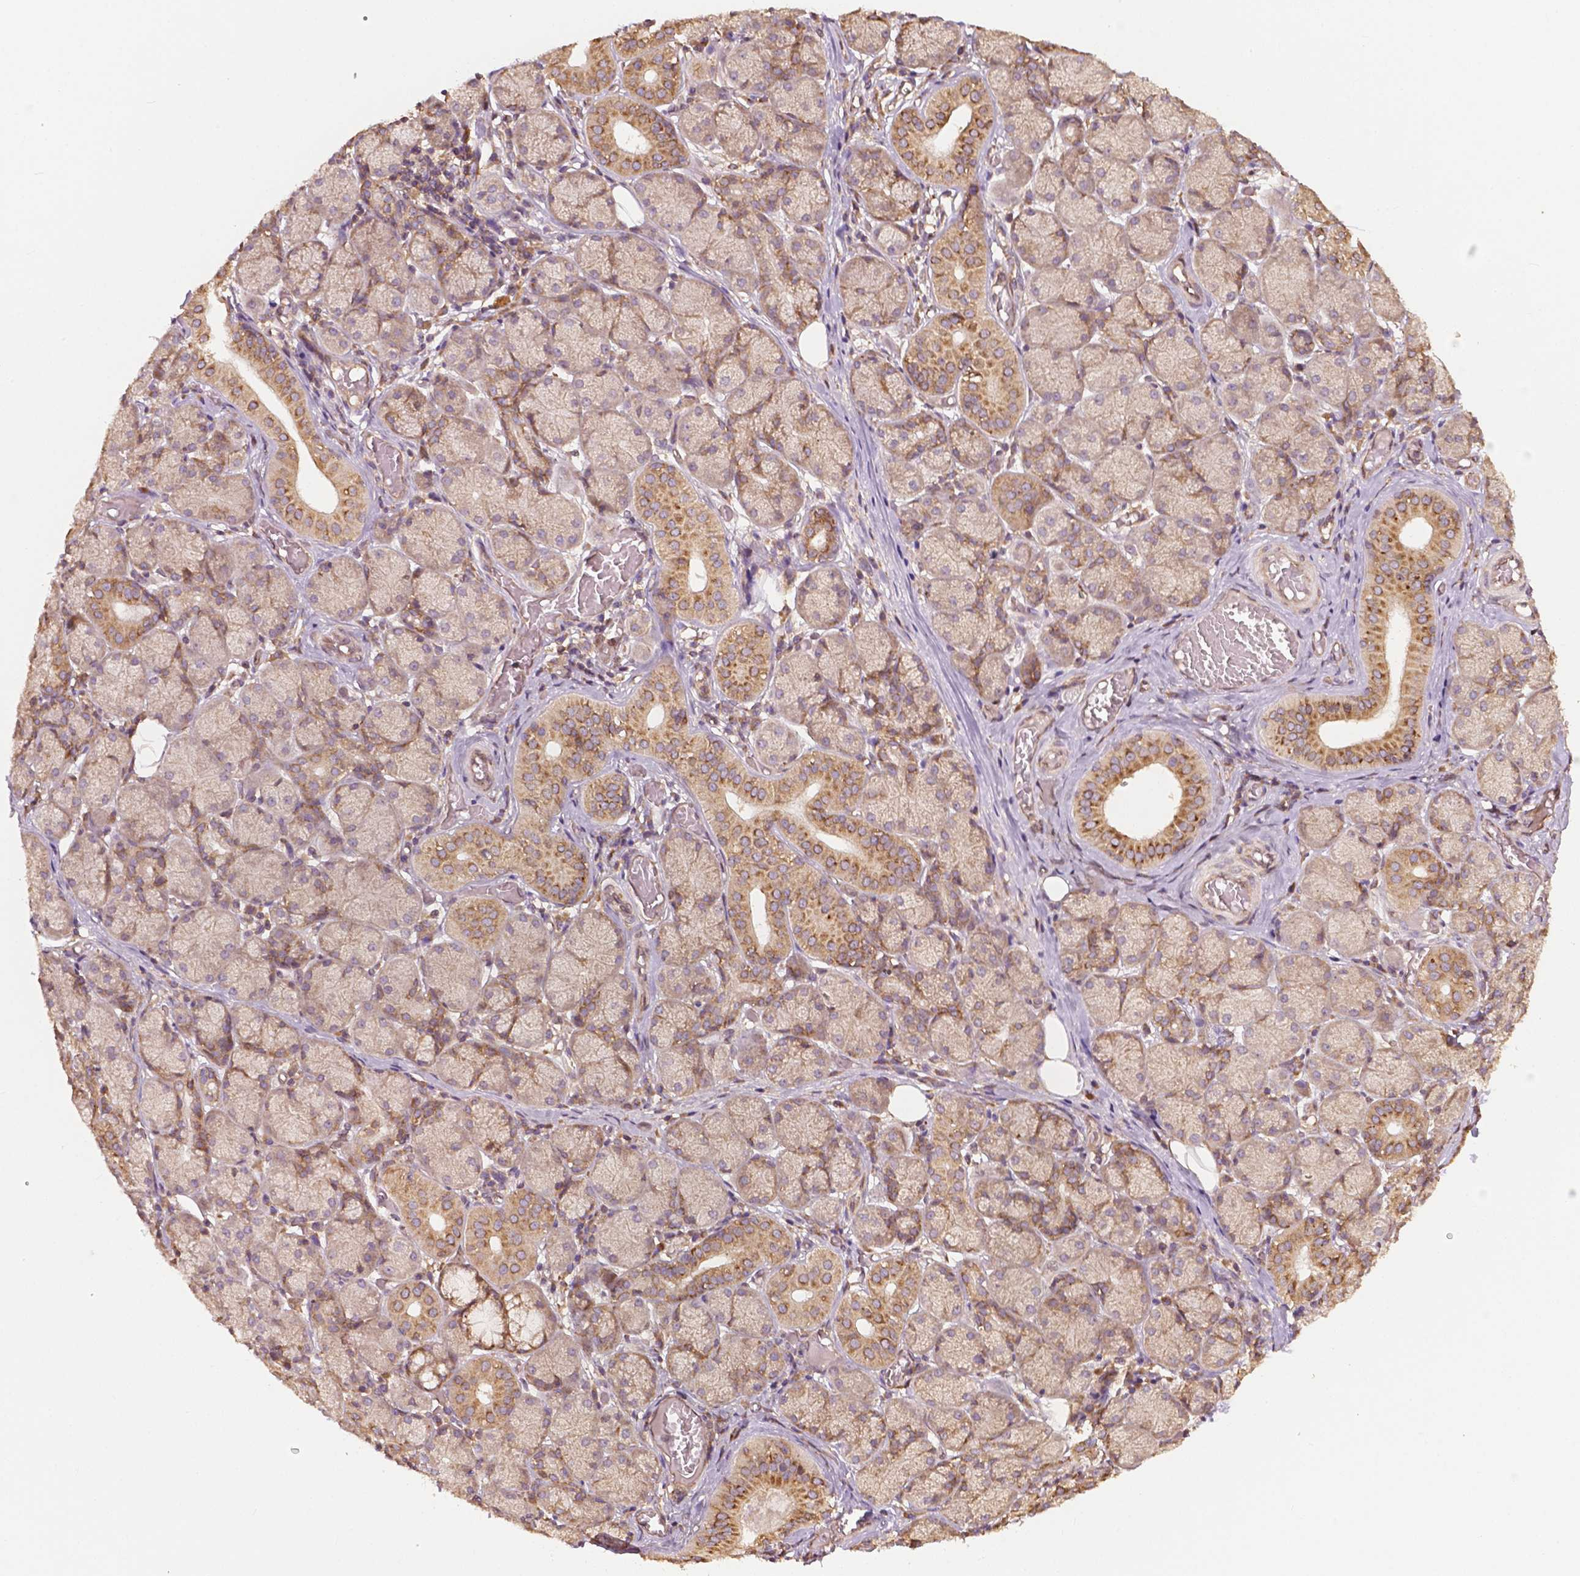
{"staining": {"intensity": "moderate", "quantity": "25%-75%", "location": "cytoplasmic/membranous"}, "tissue": "salivary gland", "cell_type": "Glandular cells", "image_type": "normal", "snomed": [{"axis": "morphology", "description": "Normal tissue, NOS"}, {"axis": "topography", "description": "Salivary gland"}, {"axis": "topography", "description": "Peripheral nerve tissue"}], "caption": "Unremarkable salivary gland demonstrates moderate cytoplasmic/membranous staining in approximately 25%-75% of glandular cells, visualized by immunohistochemistry.", "gene": "G3BP1", "patient": {"sex": "female", "age": 24}}